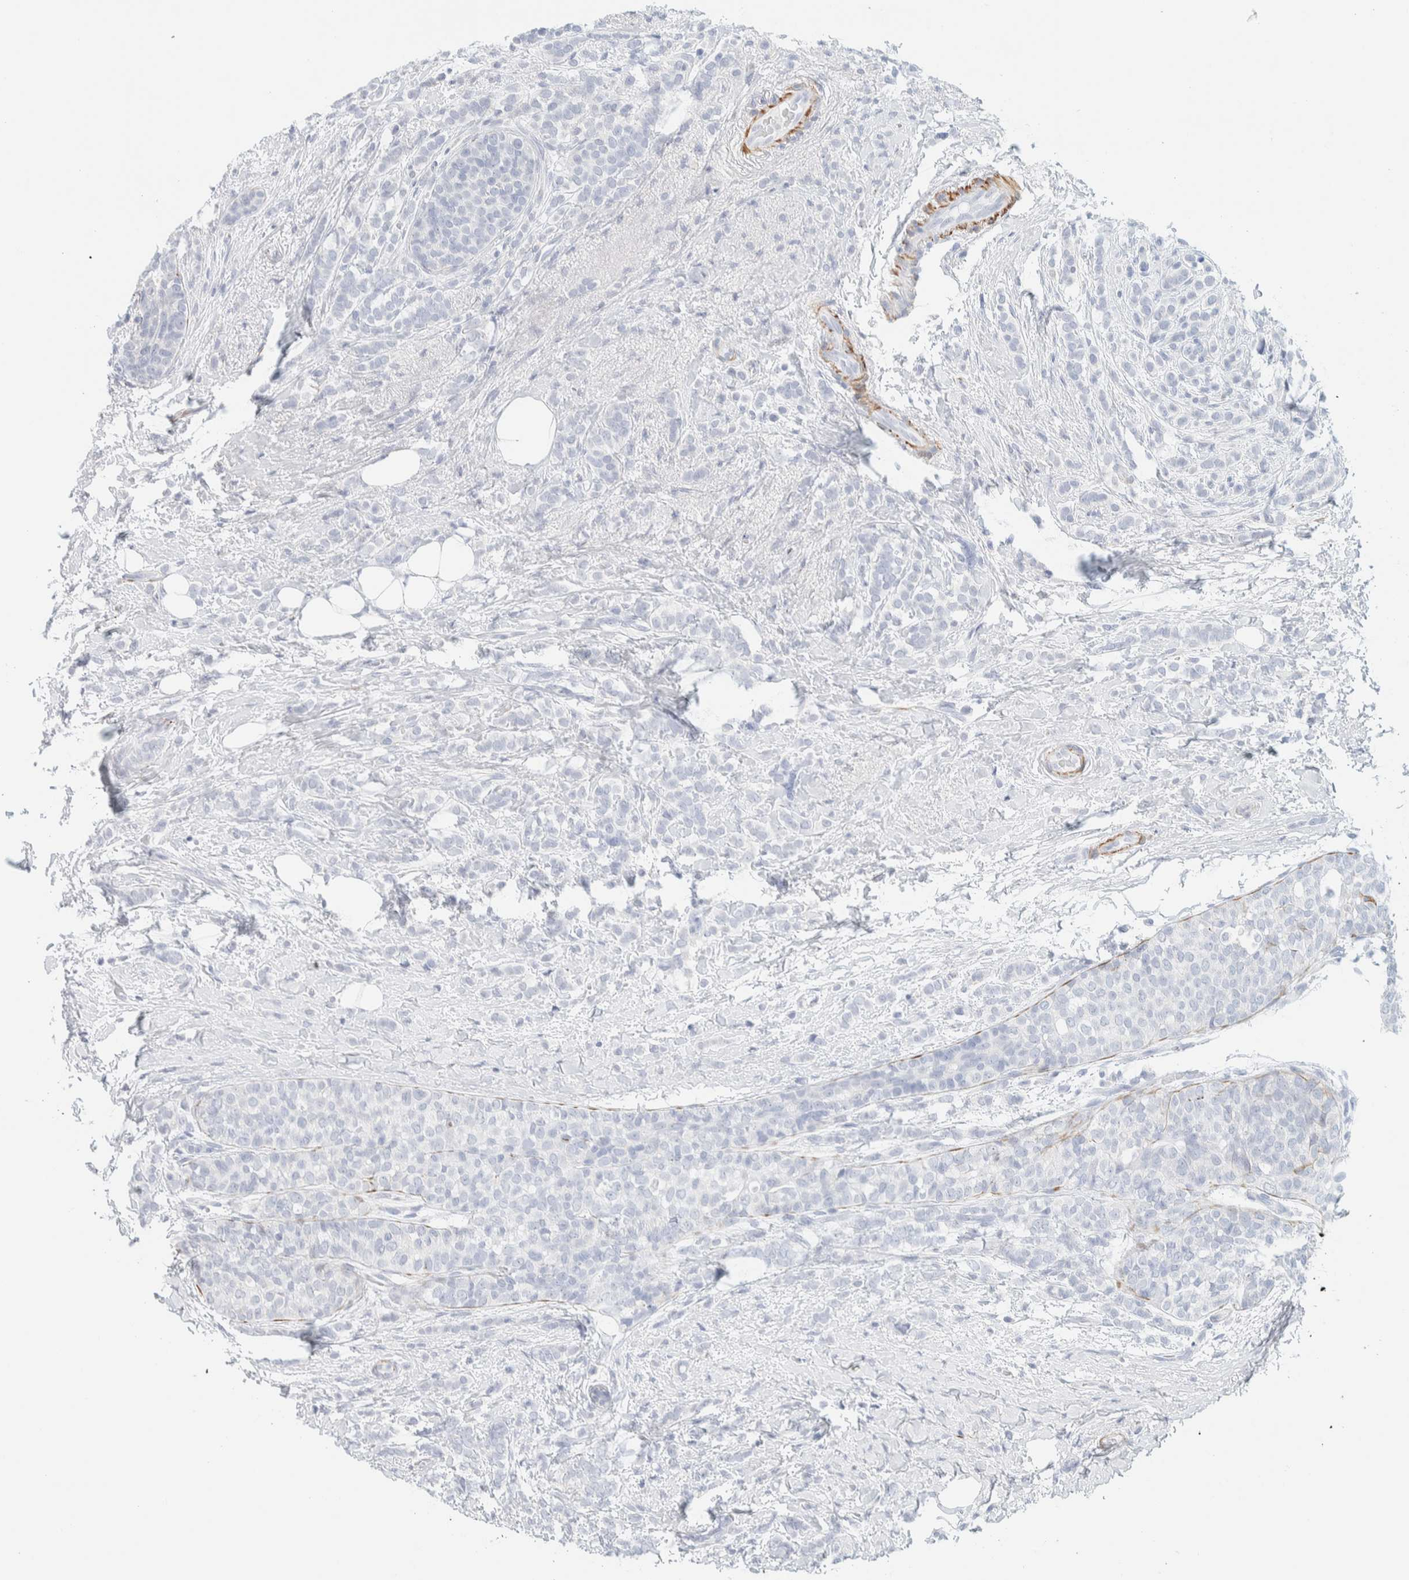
{"staining": {"intensity": "negative", "quantity": "none", "location": "none"}, "tissue": "breast cancer", "cell_type": "Tumor cells", "image_type": "cancer", "snomed": [{"axis": "morphology", "description": "Lobular carcinoma"}, {"axis": "topography", "description": "Breast"}], "caption": "Image shows no protein positivity in tumor cells of lobular carcinoma (breast) tissue.", "gene": "AFMID", "patient": {"sex": "female", "age": 50}}